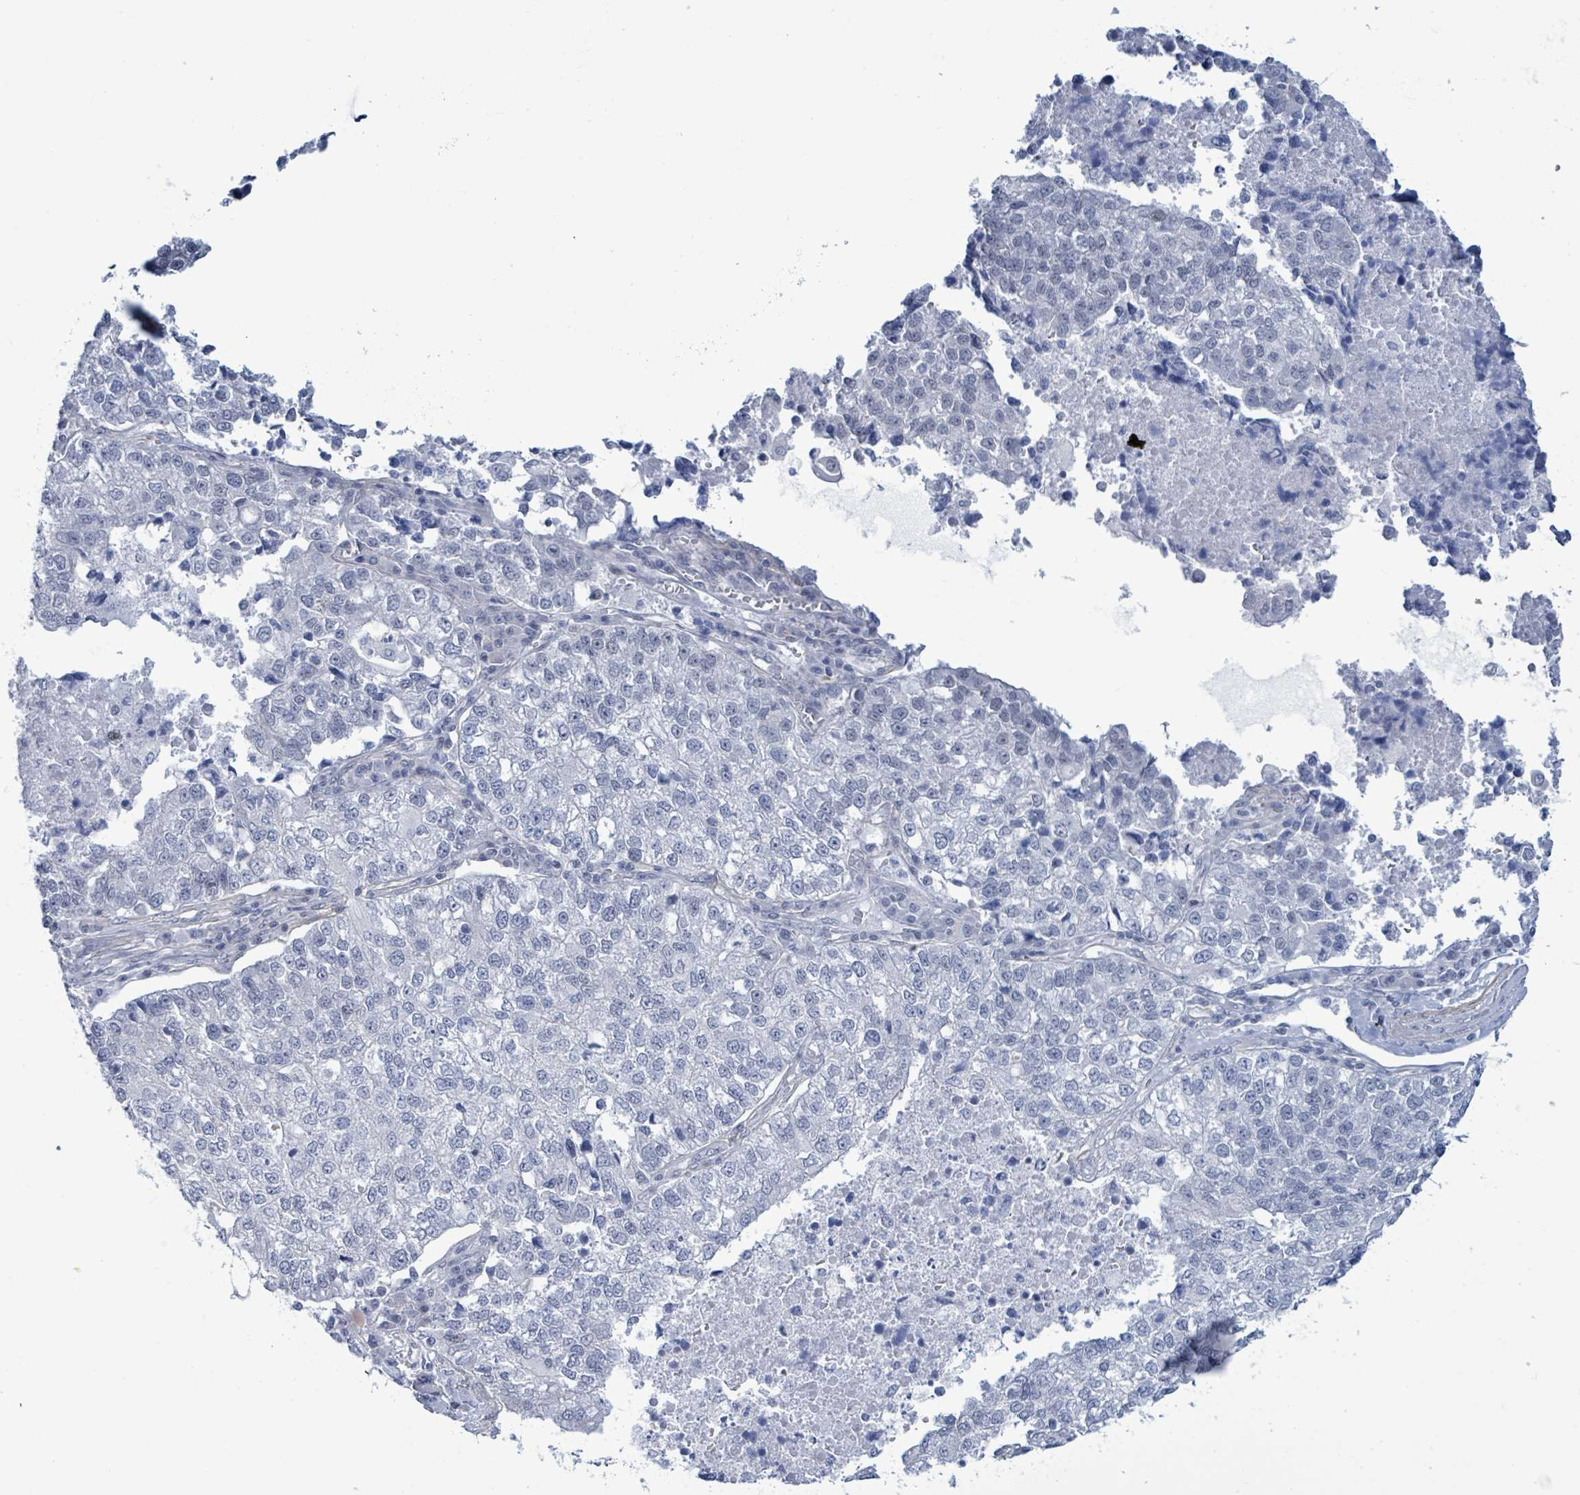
{"staining": {"intensity": "negative", "quantity": "none", "location": "none"}, "tissue": "lung cancer", "cell_type": "Tumor cells", "image_type": "cancer", "snomed": [{"axis": "morphology", "description": "Adenocarcinoma, NOS"}, {"axis": "topography", "description": "Lung"}], "caption": "Immunohistochemical staining of human adenocarcinoma (lung) exhibits no significant positivity in tumor cells. Nuclei are stained in blue.", "gene": "DMRTC1B", "patient": {"sex": "male", "age": 49}}